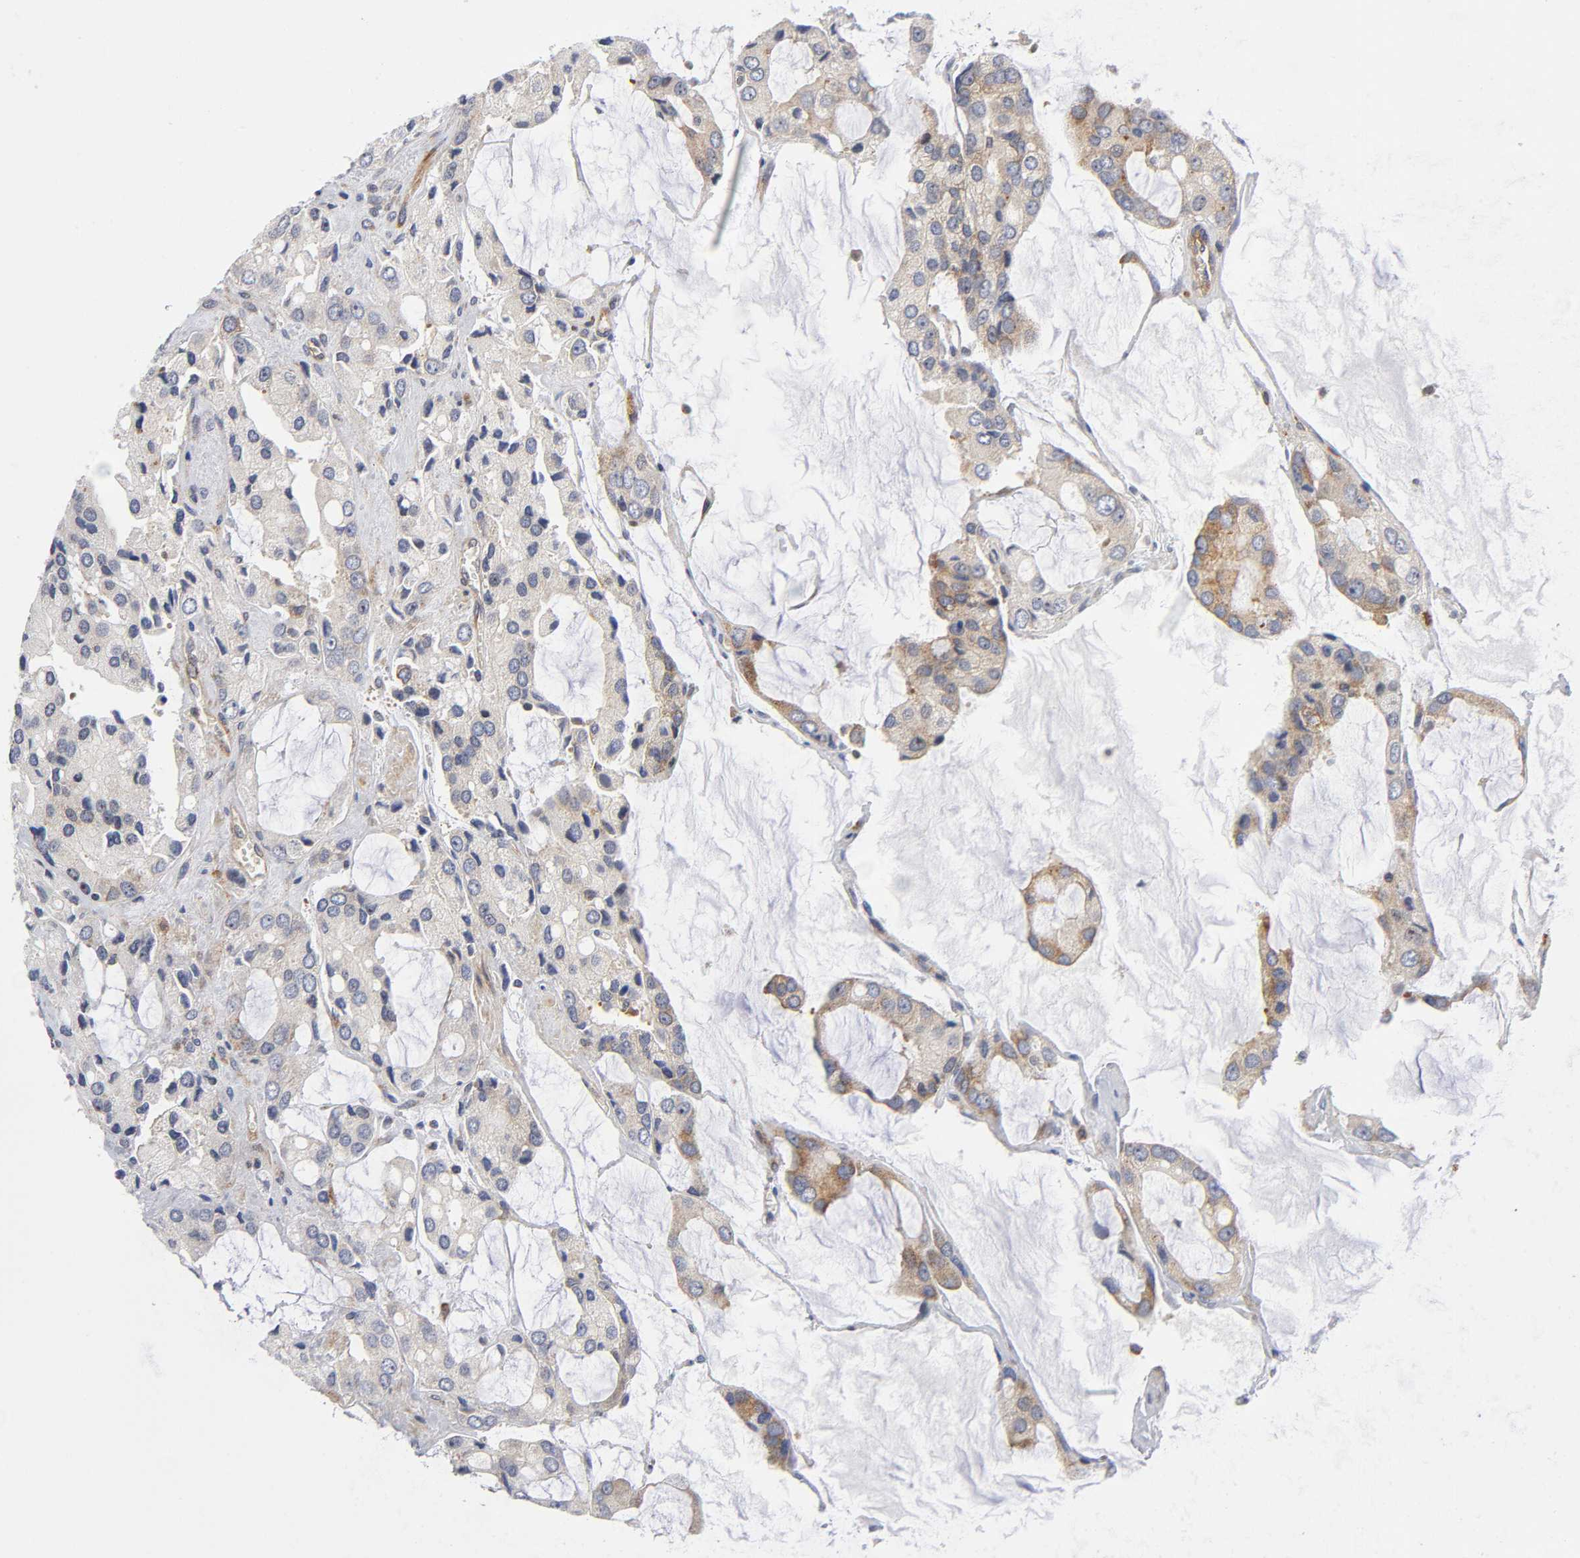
{"staining": {"intensity": "moderate", "quantity": "25%-75%", "location": "cytoplasmic/membranous"}, "tissue": "prostate cancer", "cell_type": "Tumor cells", "image_type": "cancer", "snomed": [{"axis": "morphology", "description": "Adenocarcinoma, High grade"}, {"axis": "topography", "description": "Prostate"}], "caption": "Immunohistochemistry (IHC) image of prostate cancer (adenocarcinoma (high-grade)) stained for a protein (brown), which displays medium levels of moderate cytoplasmic/membranous expression in approximately 25%-75% of tumor cells.", "gene": "EIF5", "patient": {"sex": "male", "age": 67}}